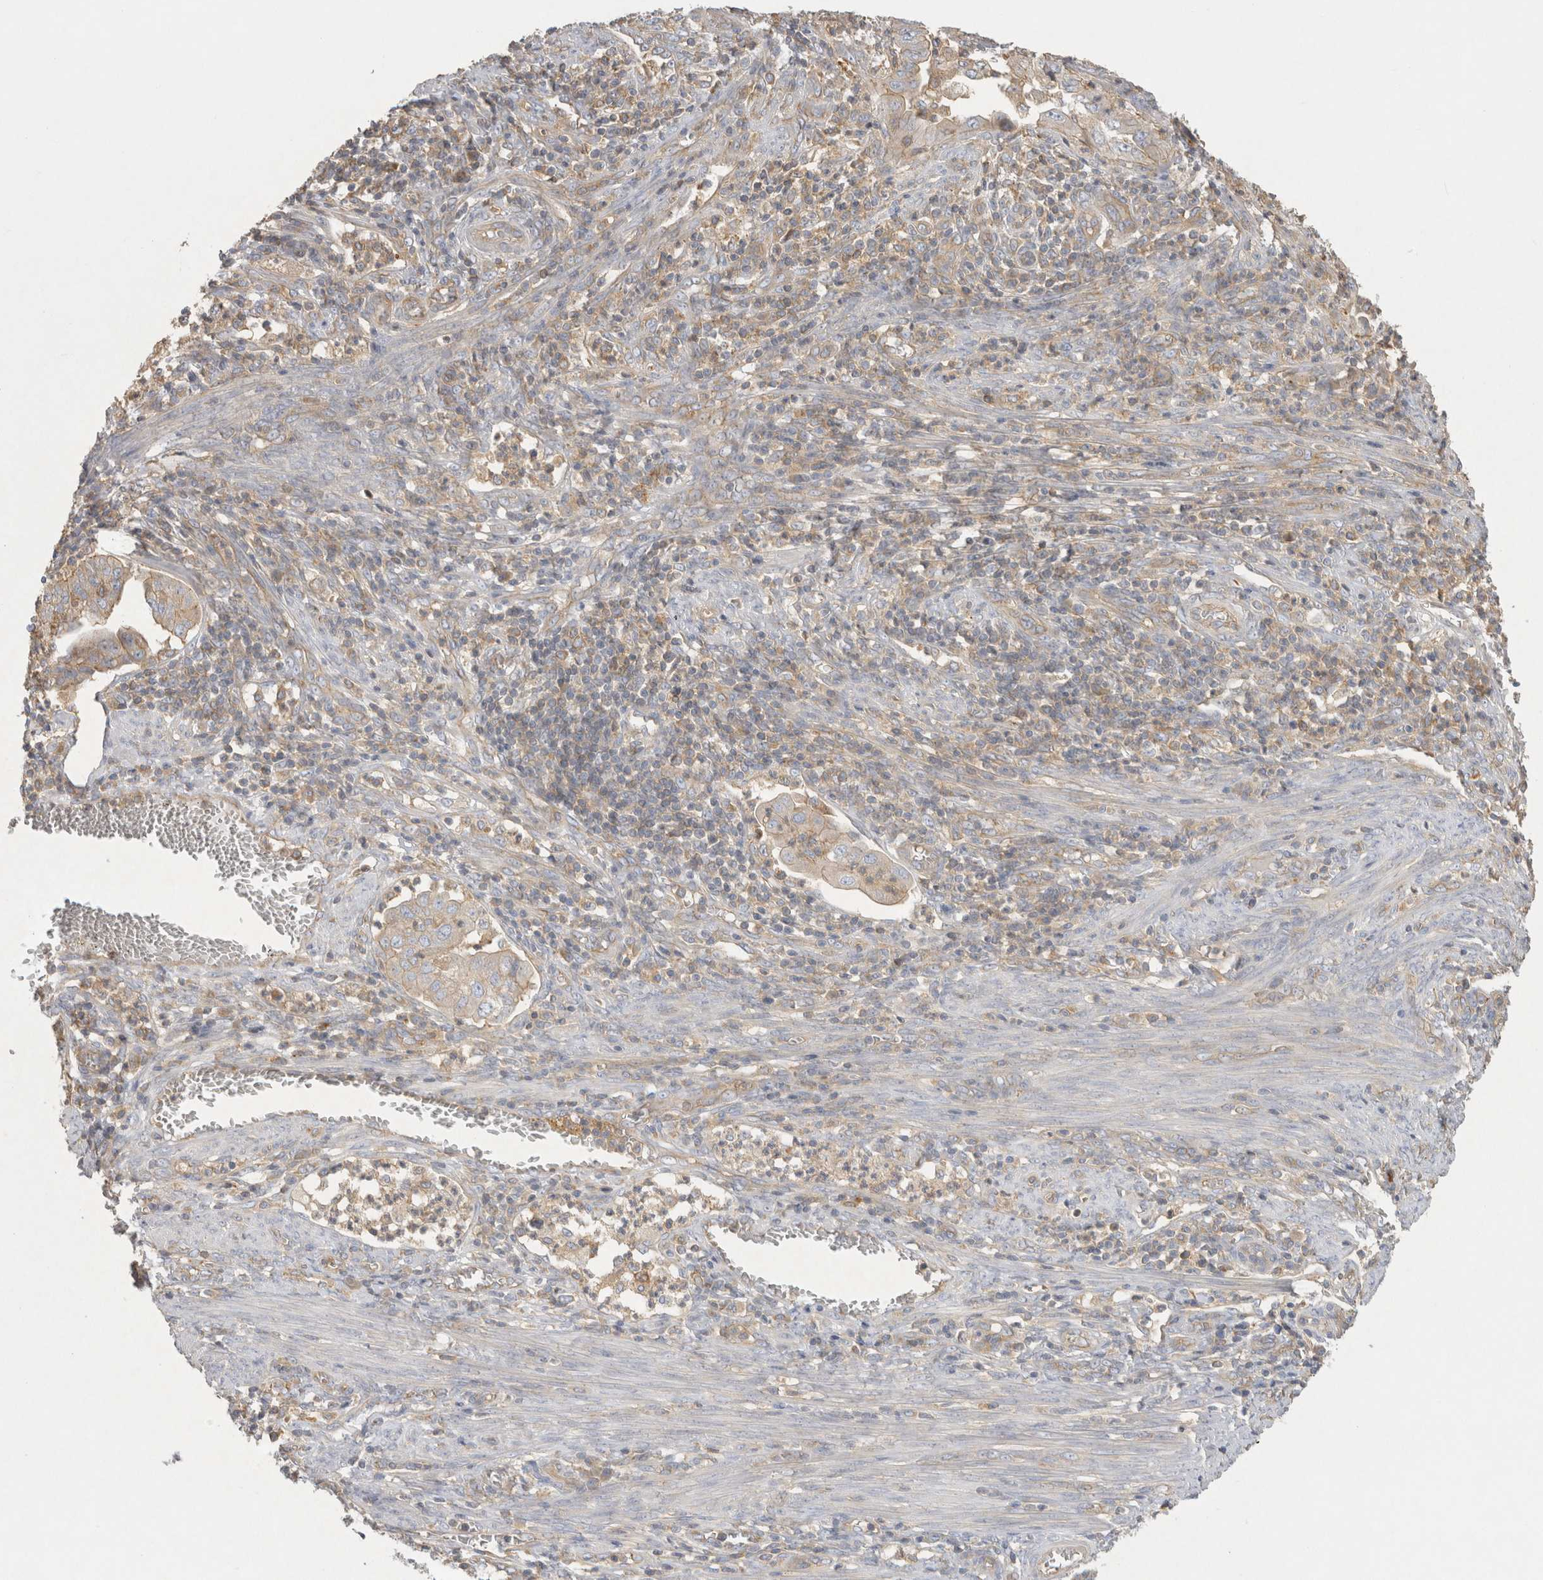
{"staining": {"intensity": "weak", "quantity": "<25%", "location": "cytoplasmic/membranous"}, "tissue": "endometrial cancer", "cell_type": "Tumor cells", "image_type": "cancer", "snomed": [{"axis": "morphology", "description": "Adenocarcinoma, NOS"}, {"axis": "topography", "description": "Endometrium"}], "caption": "There is no significant staining in tumor cells of endometrial cancer.", "gene": "CHMP6", "patient": {"sex": "female", "age": 51}}